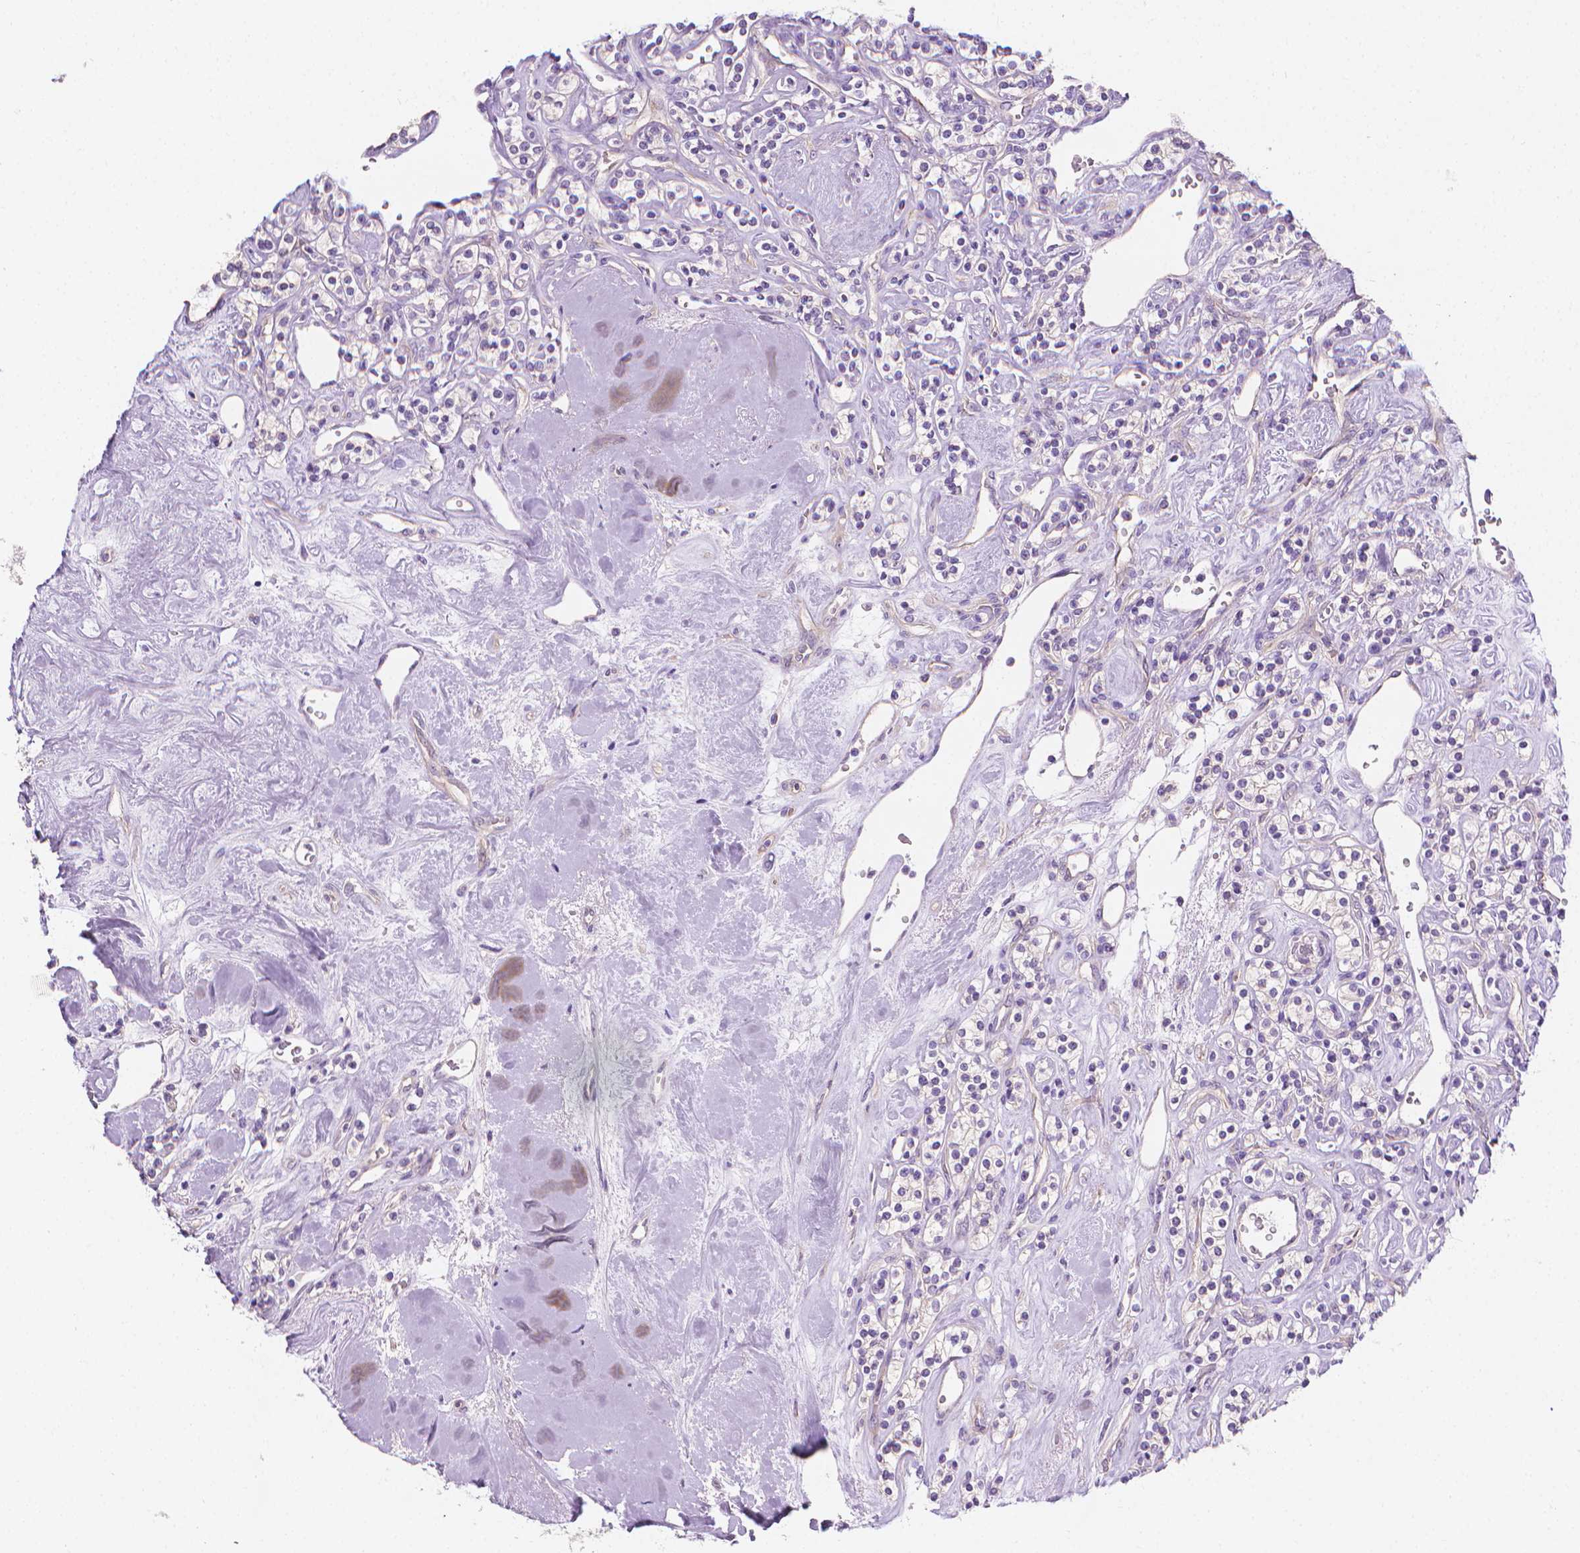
{"staining": {"intensity": "negative", "quantity": "none", "location": "none"}, "tissue": "renal cancer", "cell_type": "Tumor cells", "image_type": "cancer", "snomed": [{"axis": "morphology", "description": "Adenocarcinoma, NOS"}, {"axis": "topography", "description": "Kidney"}], "caption": "High magnification brightfield microscopy of renal cancer stained with DAB (3,3'-diaminobenzidine) (brown) and counterstained with hematoxylin (blue): tumor cells show no significant expression.", "gene": "FASN", "patient": {"sex": "male", "age": 77}}